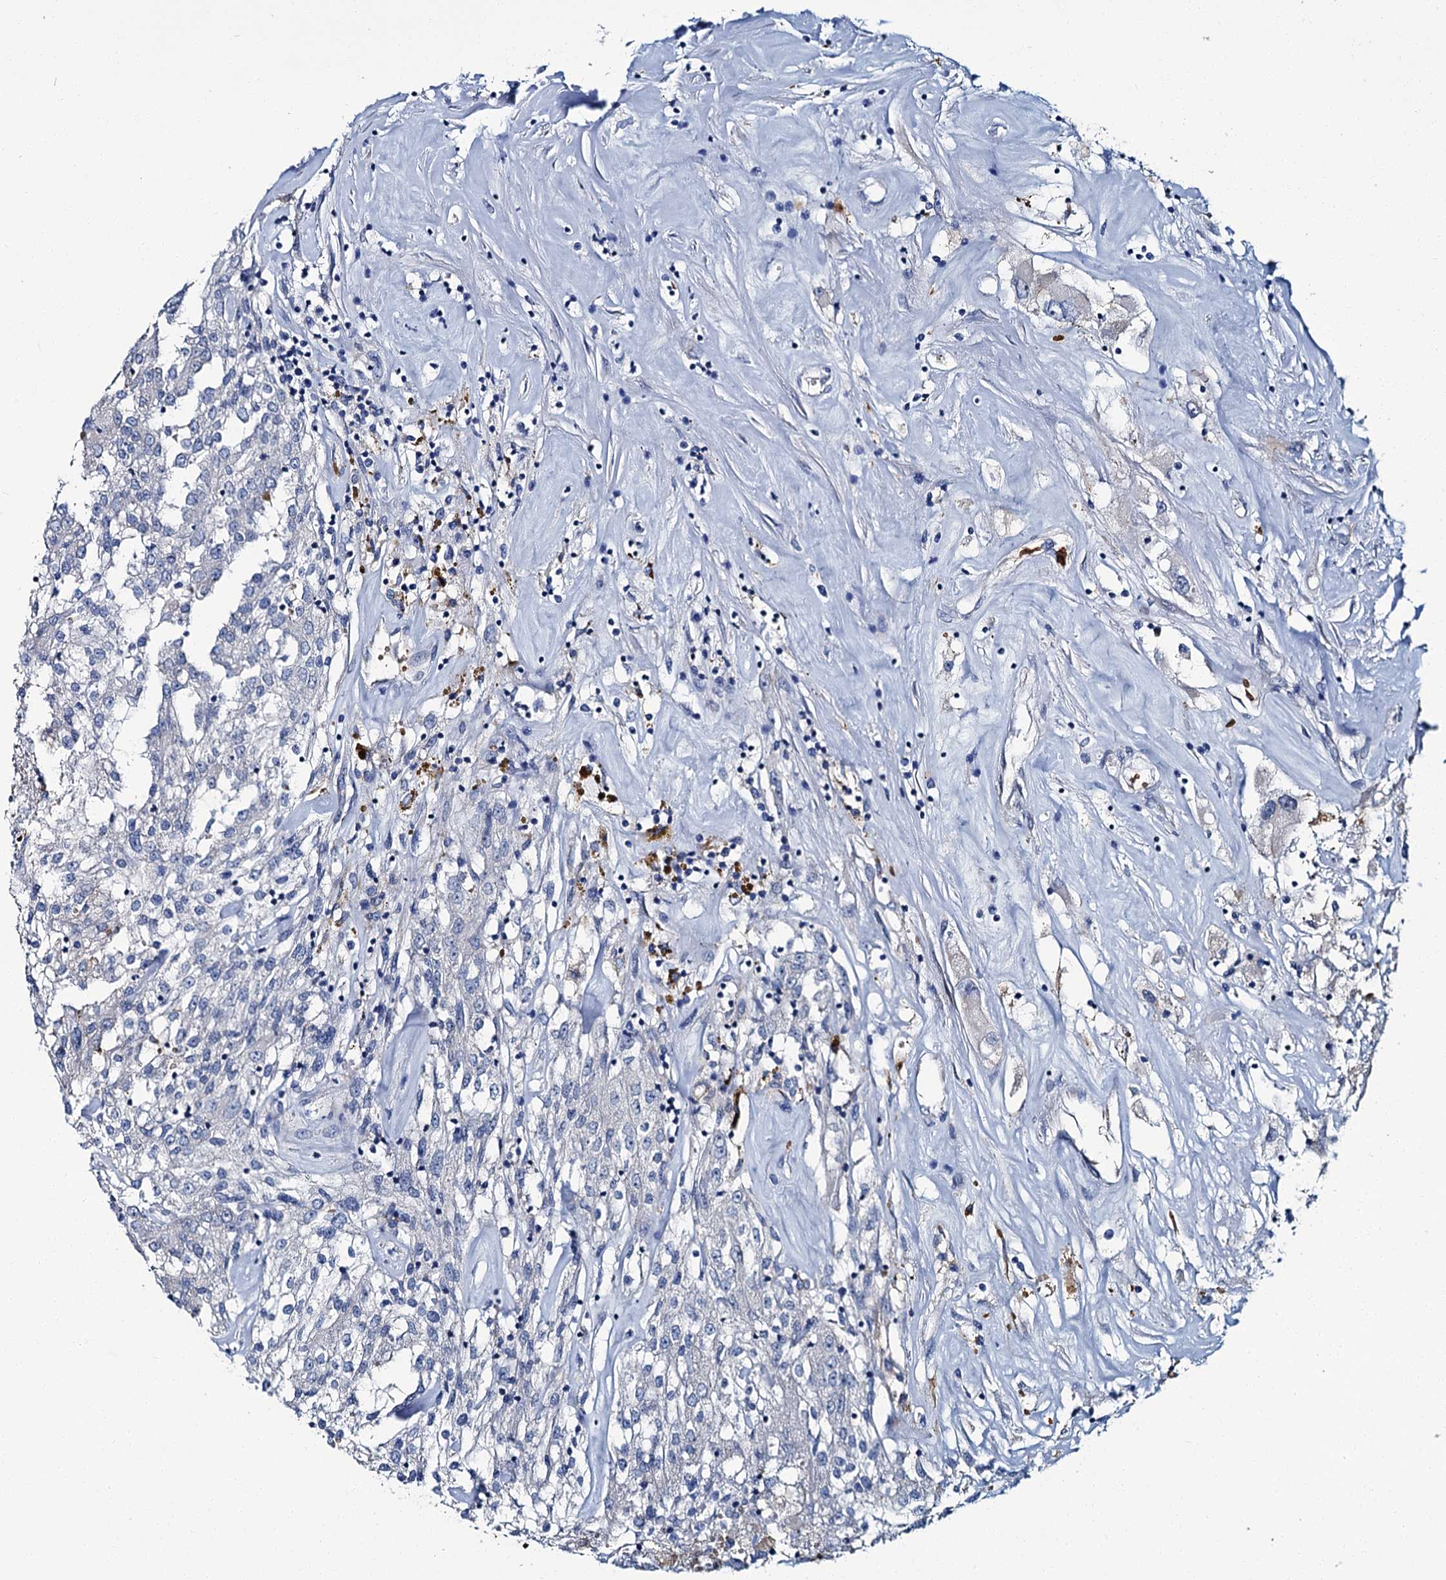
{"staining": {"intensity": "negative", "quantity": "none", "location": "none"}, "tissue": "renal cancer", "cell_type": "Tumor cells", "image_type": "cancer", "snomed": [{"axis": "morphology", "description": "Adenocarcinoma, NOS"}, {"axis": "topography", "description": "Kidney"}], "caption": "Immunohistochemistry photomicrograph of neoplastic tissue: adenocarcinoma (renal) stained with DAB (3,3'-diaminobenzidine) demonstrates no significant protein positivity in tumor cells.", "gene": "ATG2A", "patient": {"sex": "female", "age": 52}}